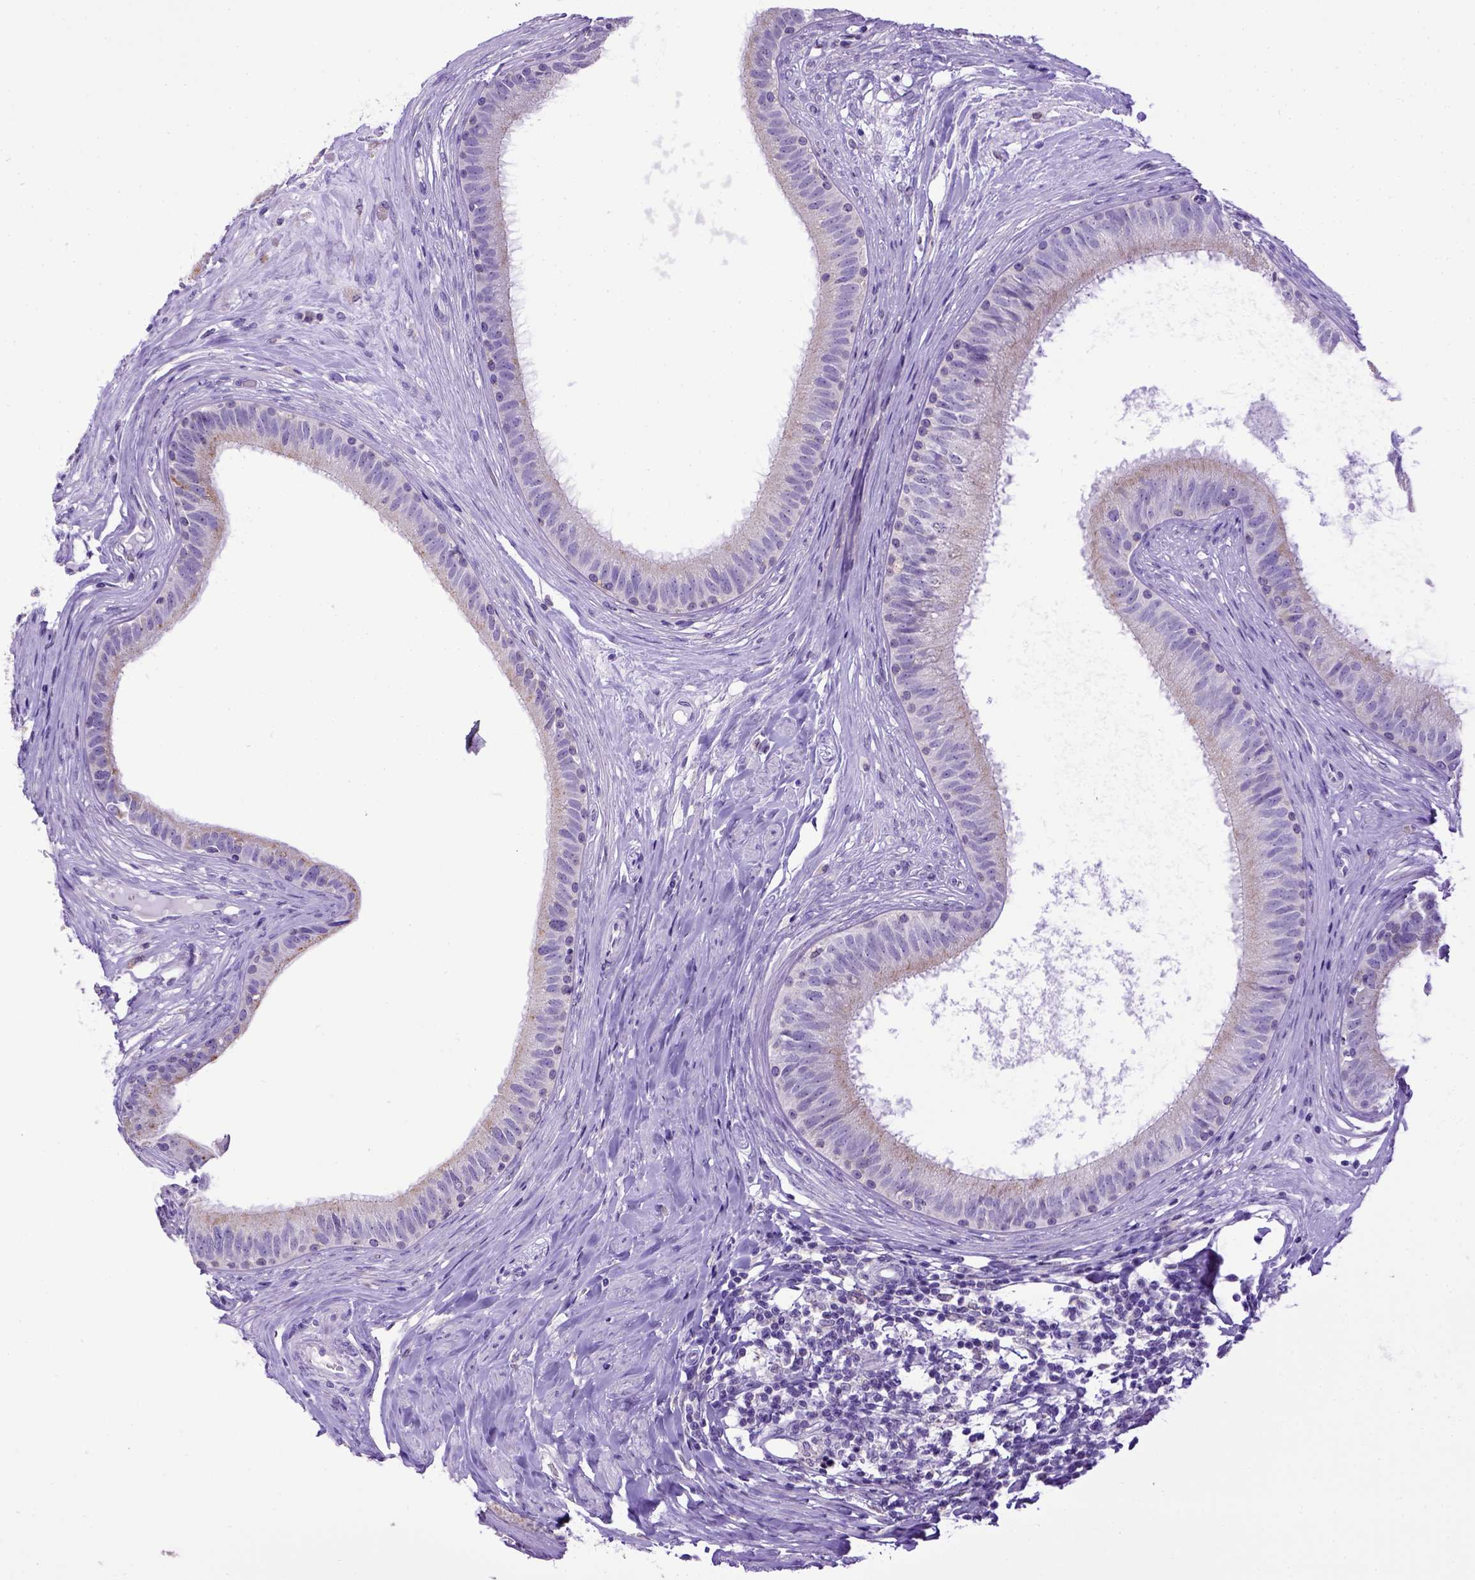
{"staining": {"intensity": "negative", "quantity": "none", "location": "none"}, "tissue": "epididymis", "cell_type": "Glandular cells", "image_type": "normal", "snomed": [{"axis": "morphology", "description": "Normal tissue, NOS"}, {"axis": "topography", "description": "Epididymis"}], "caption": "IHC micrograph of normal epididymis stained for a protein (brown), which reveals no positivity in glandular cells. The staining was performed using DAB to visualize the protein expression in brown, while the nuclei were stained in blue with hematoxylin (Magnification: 20x).", "gene": "SPEF1", "patient": {"sex": "male", "age": 59}}